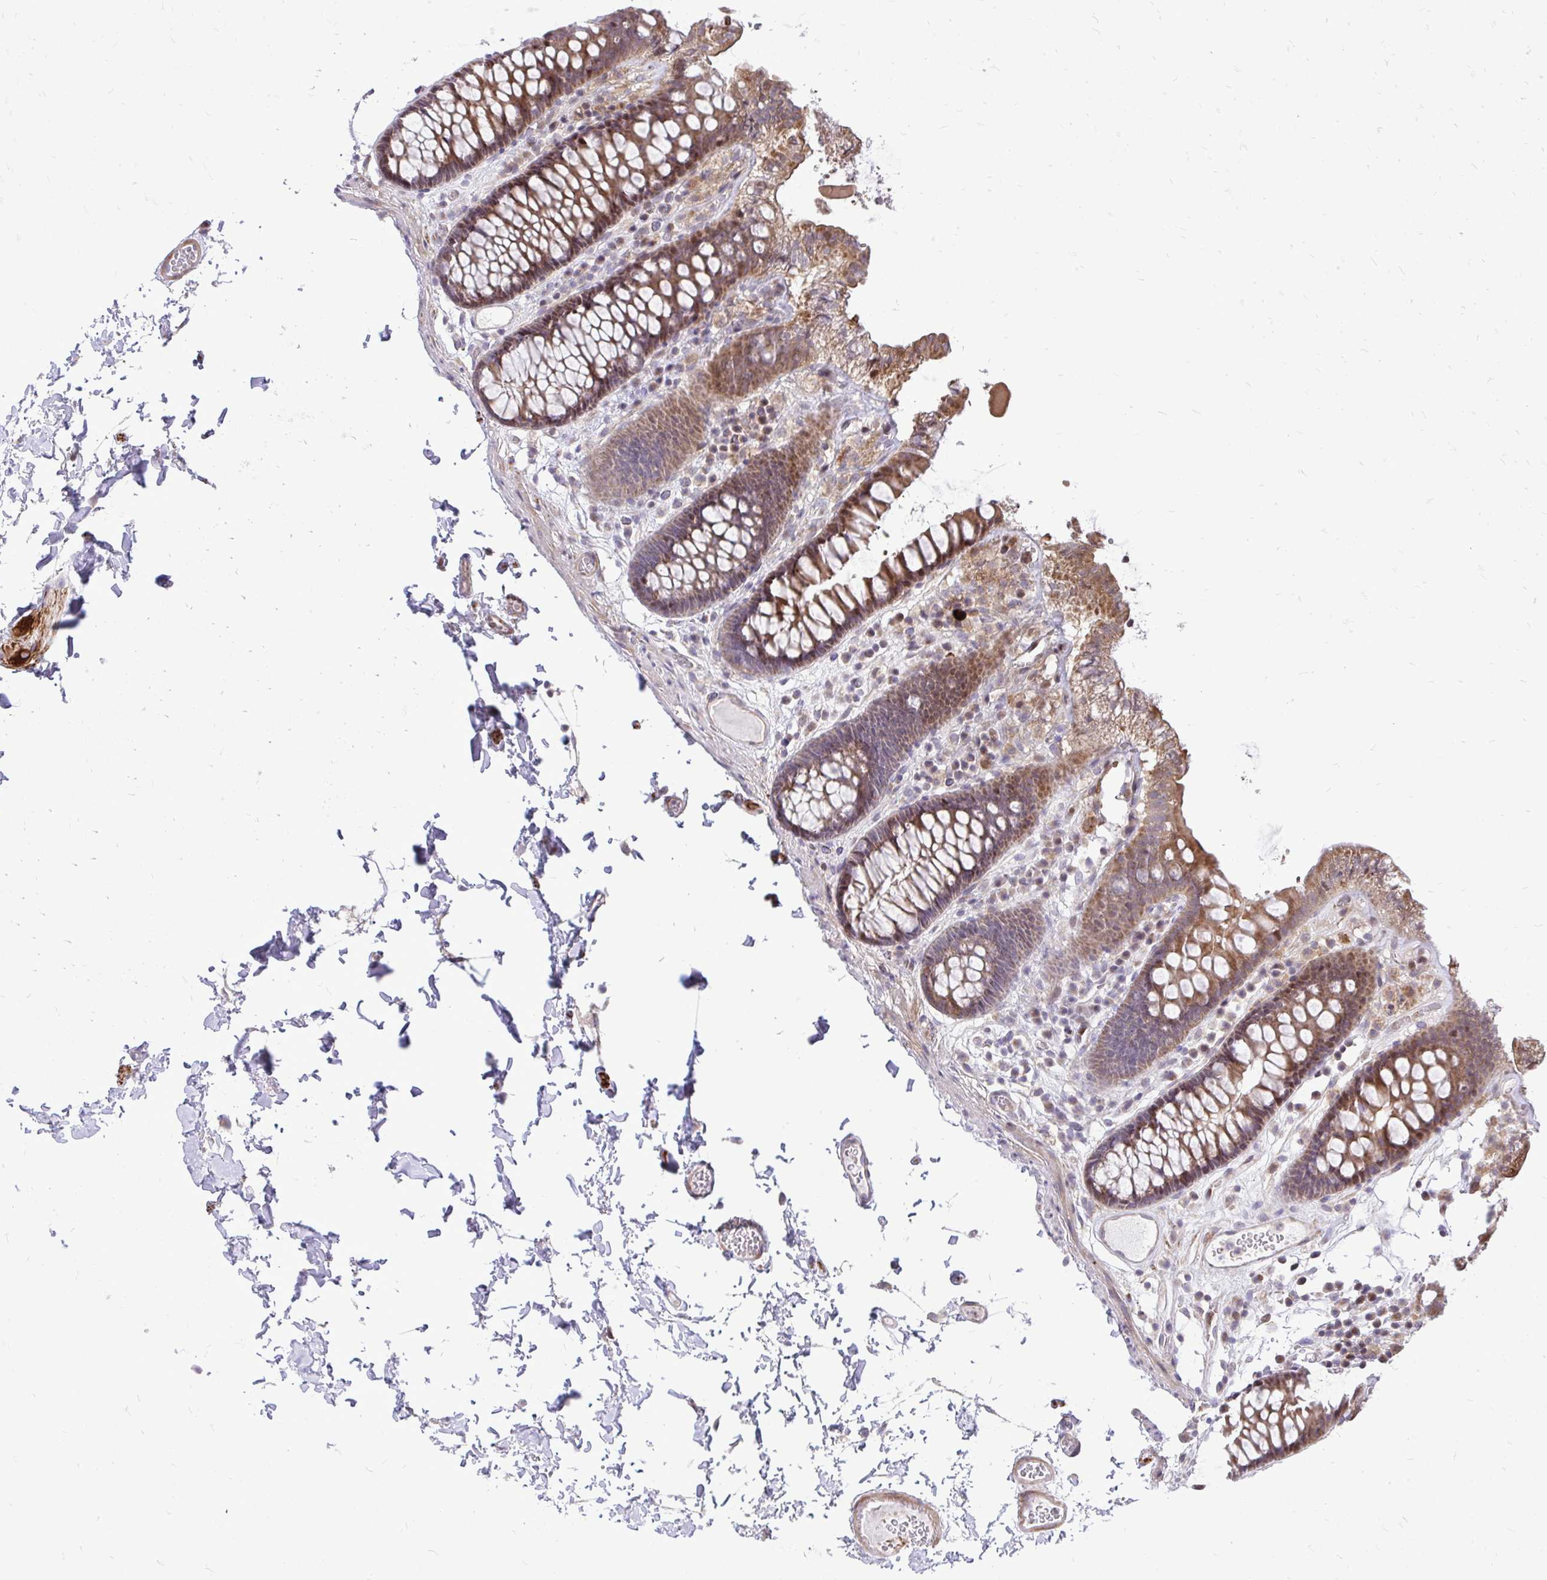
{"staining": {"intensity": "weak", "quantity": ">75%", "location": "cytoplasmic/membranous"}, "tissue": "colon", "cell_type": "Endothelial cells", "image_type": "normal", "snomed": [{"axis": "morphology", "description": "Normal tissue, NOS"}, {"axis": "topography", "description": "Colon"}, {"axis": "topography", "description": "Peripheral nerve tissue"}], "caption": "Immunohistochemistry (IHC) of unremarkable colon reveals low levels of weak cytoplasmic/membranous expression in approximately >75% of endothelial cells.", "gene": "OR8D1", "patient": {"sex": "male", "age": 84}}